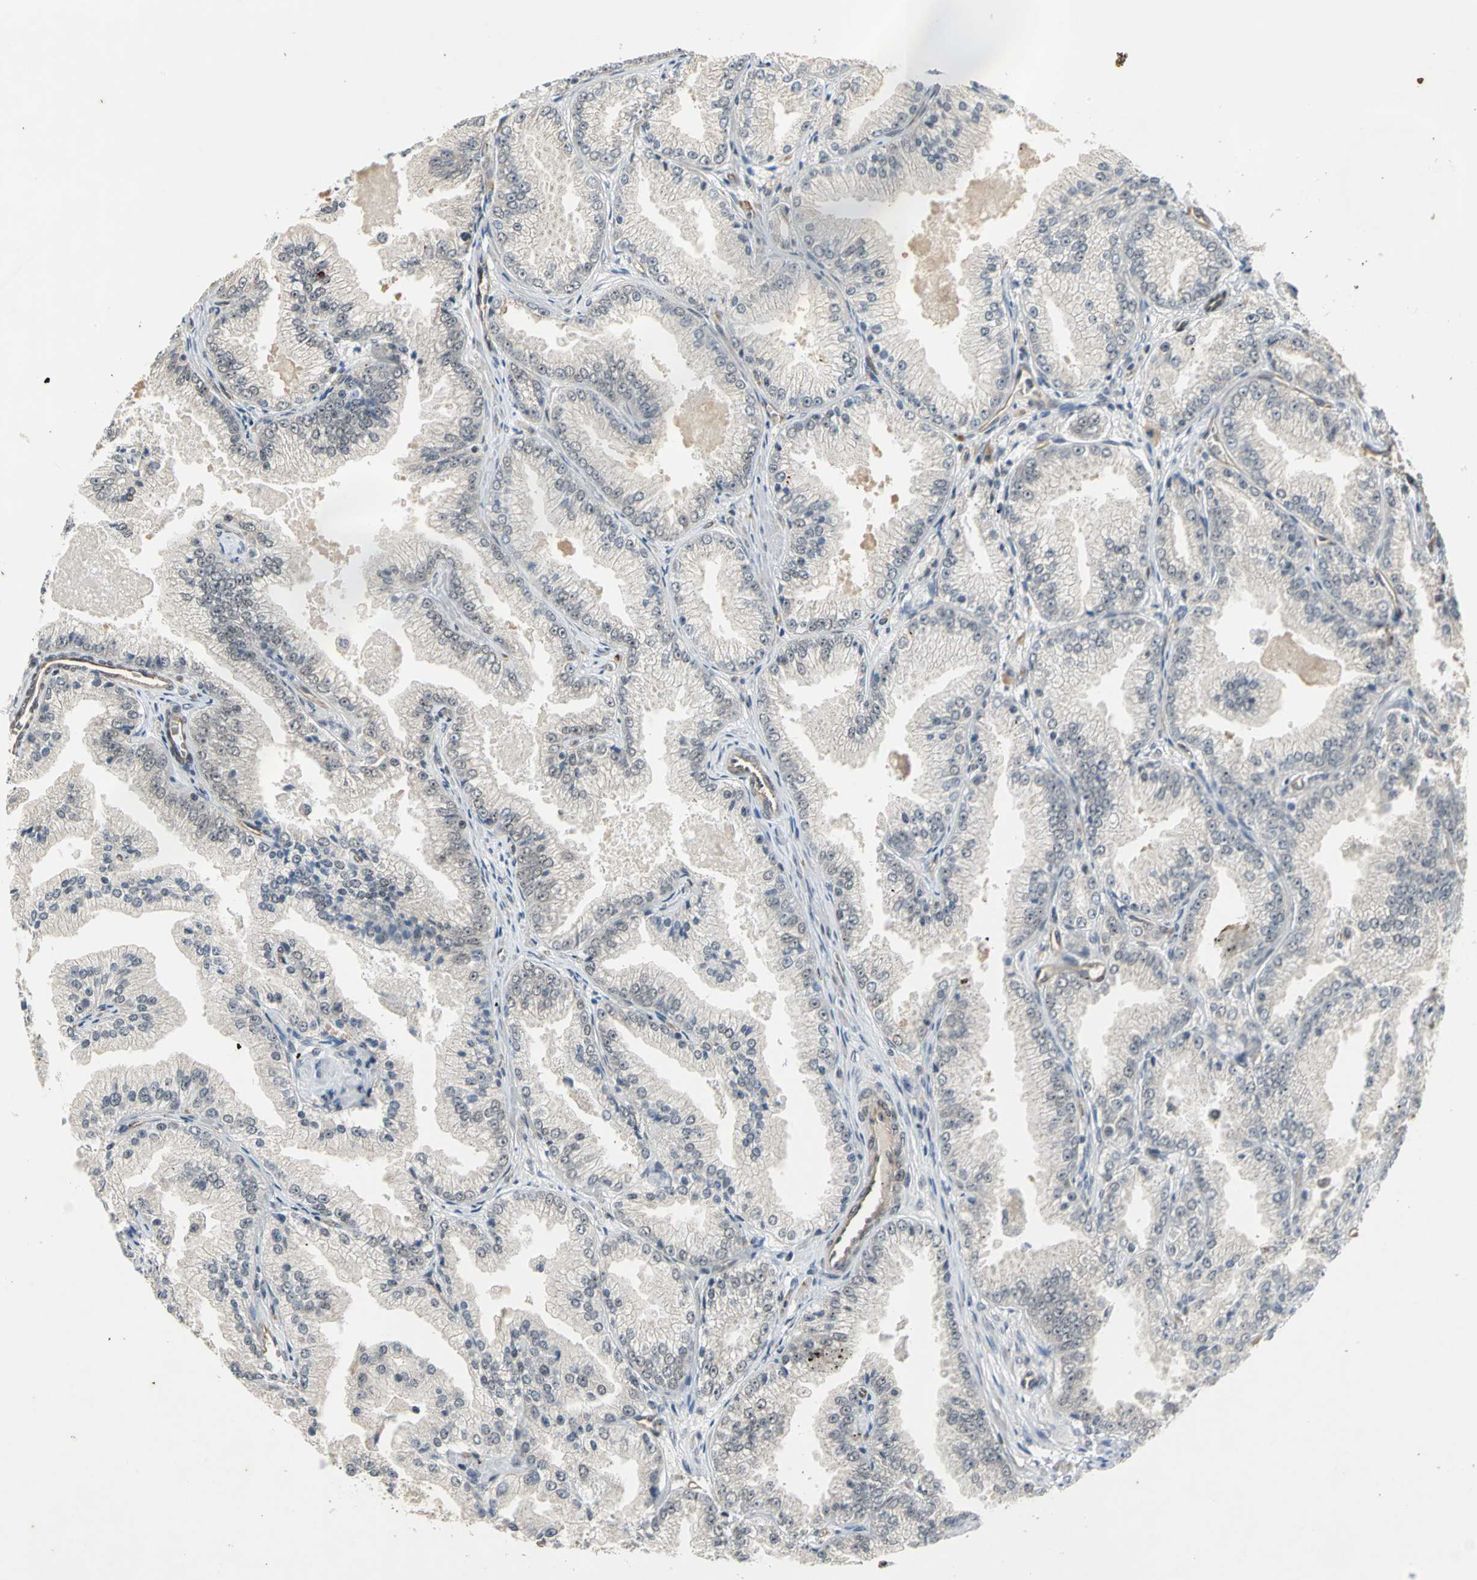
{"staining": {"intensity": "weak", "quantity": "<25%", "location": "cytoplasmic/membranous"}, "tissue": "prostate cancer", "cell_type": "Tumor cells", "image_type": "cancer", "snomed": [{"axis": "morphology", "description": "Adenocarcinoma, High grade"}, {"axis": "topography", "description": "Prostate"}], "caption": "This histopathology image is of prostate high-grade adenocarcinoma stained with IHC to label a protein in brown with the nuclei are counter-stained blue. There is no positivity in tumor cells.", "gene": "NOTCH3", "patient": {"sex": "male", "age": 61}}